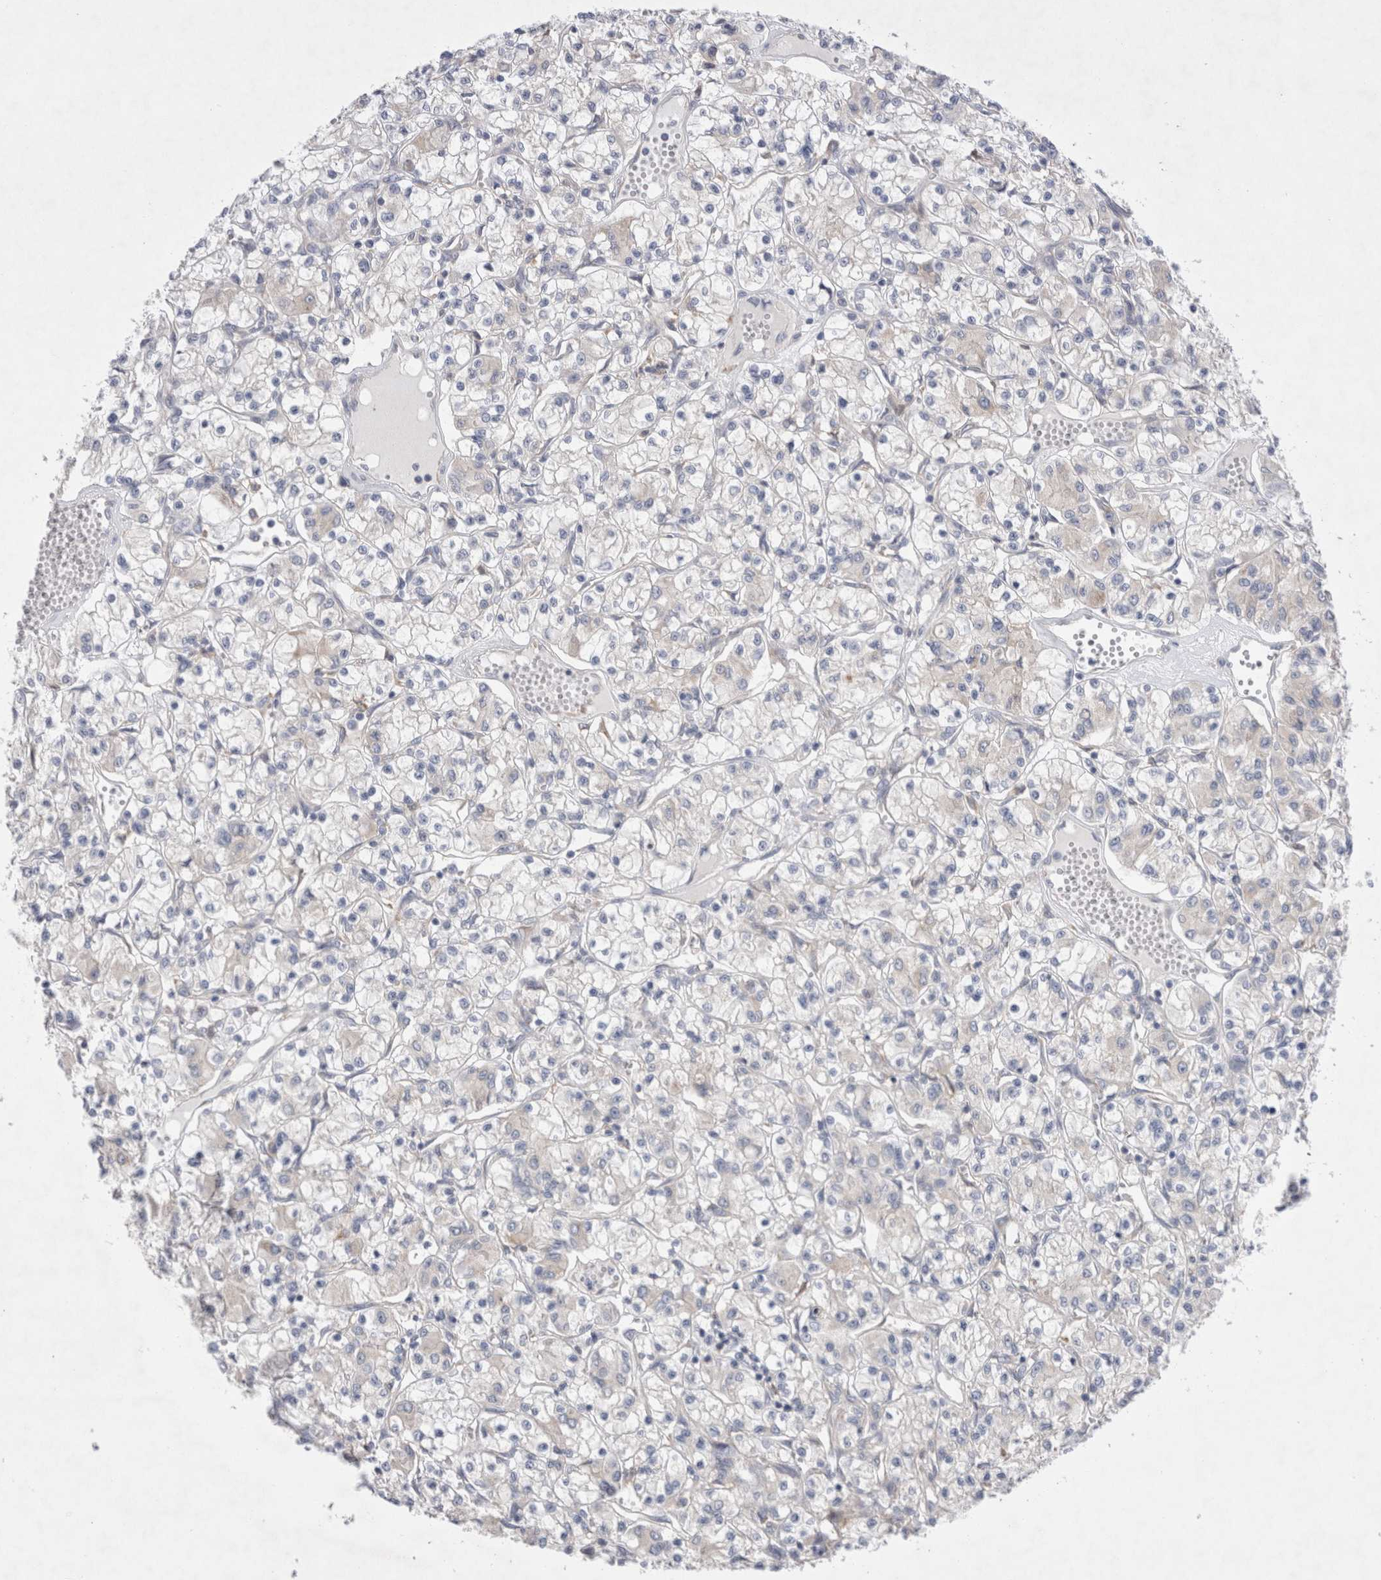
{"staining": {"intensity": "negative", "quantity": "none", "location": "none"}, "tissue": "renal cancer", "cell_type": "Tumor cells", "image_type": "cancer", "snomed": [{"axis": "morphology", "description": "Adenocarcinoma, NOS"}, {"axis": "topography", "description": "Kidney"}], "caption": "This is an immunohistochemistry (IHC) micrograph of human renal cancer (adenocarcinoma). There is no staining in tumor cells.", "gene": "RBM12B", "patient": {"sex": "female", "age": 59}}